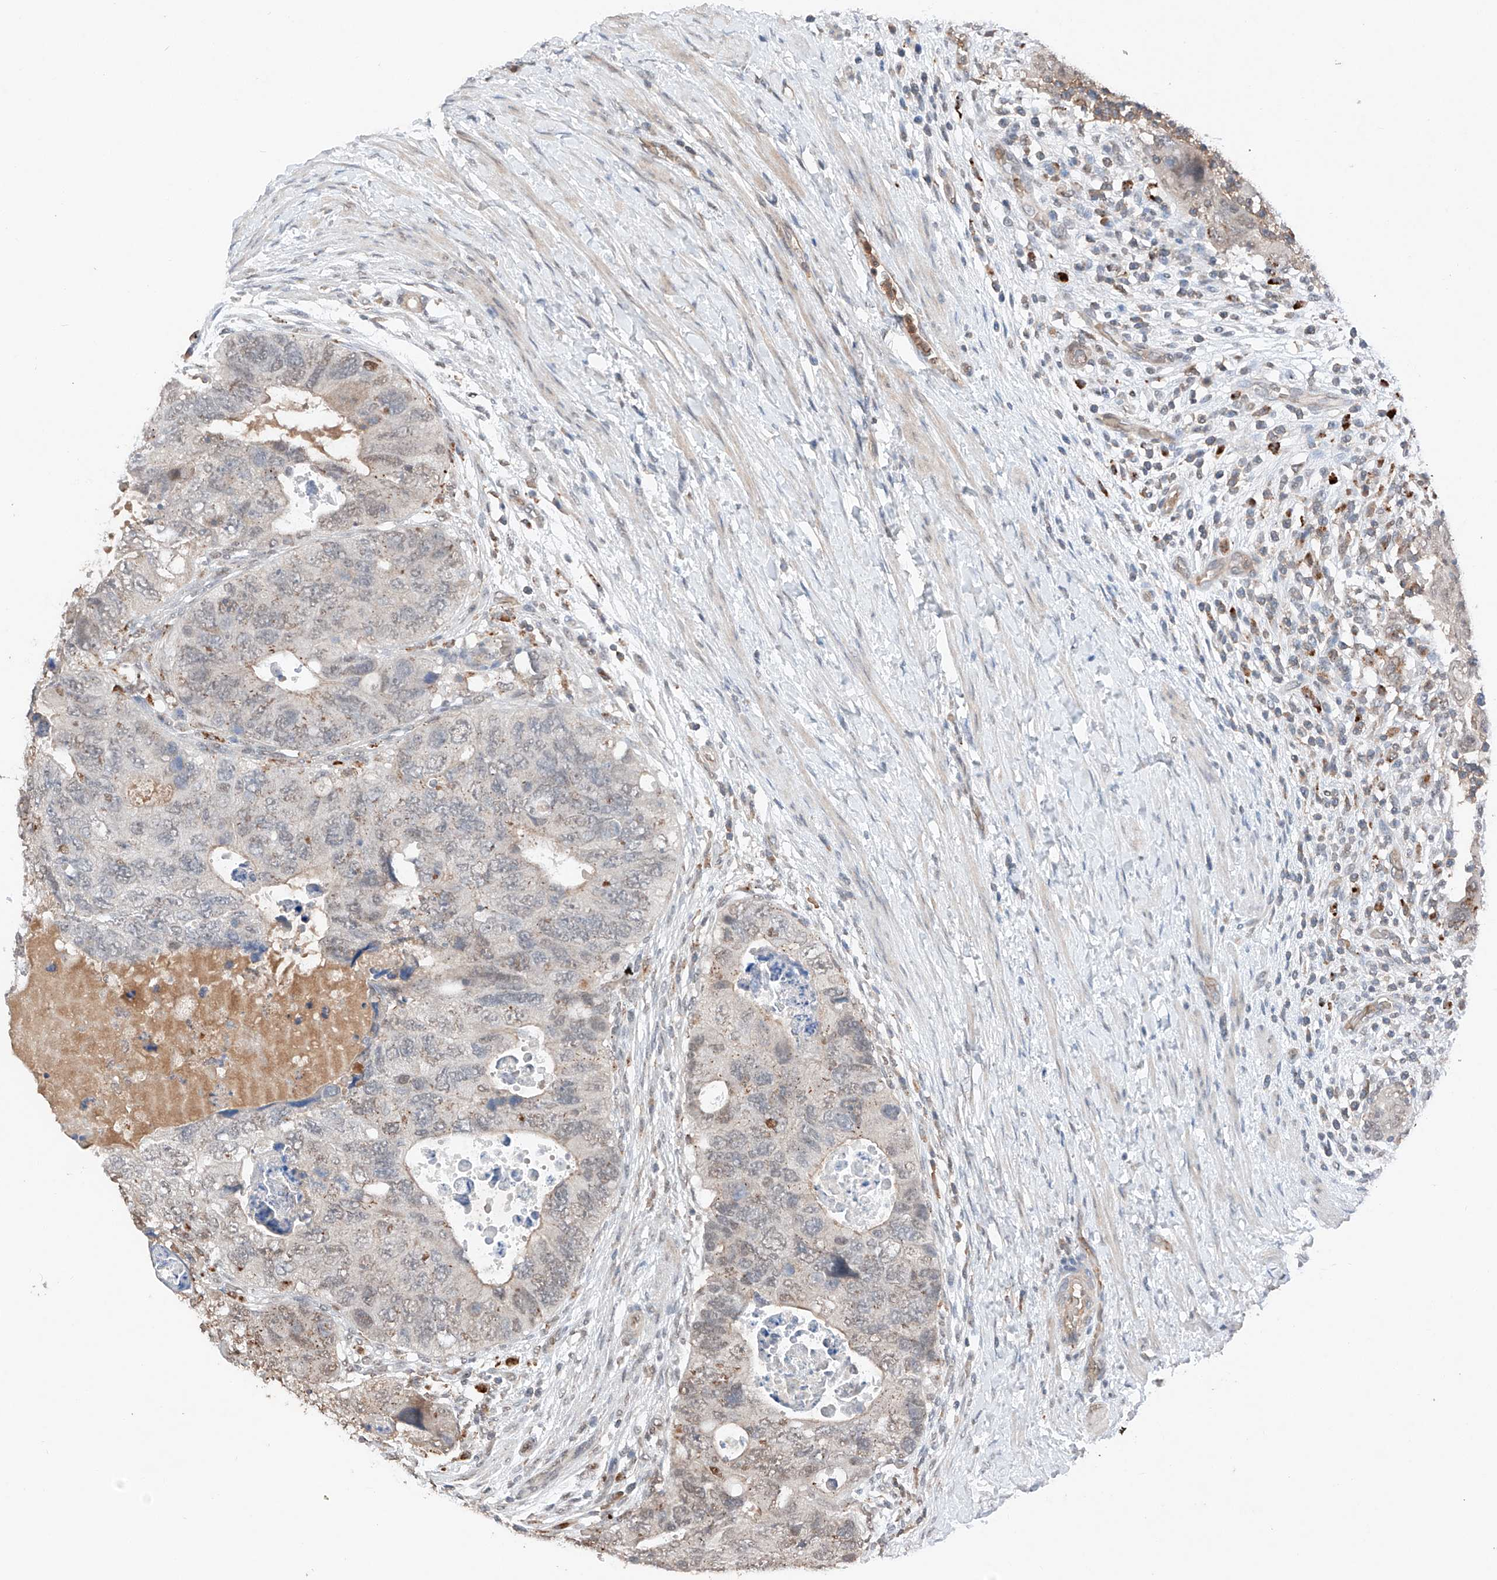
{"staining": {"intensity": "weak", "quantity": "25%-75%", "location": "nuclear"}, "tissue": "colorectal cancer", "cell_type": "Tumor cells", "image_type": "cancer", "snomed": [{"axis": "morphology", "description": "Adenocarcinoma, NOS"}, {"axis": "topography", "description": "Rectum"}], "caption": "Immunohistochemical staining of human colorectal cancer reveals low levels of weak nuclear protein staining in approximately 25%-75% of tumor cells. (DAB (3,3'-diaminobenzidine) IHC, brown staining for protein, blue staining for nuclei).", "gene": "TBX4", "patient": {"sex": "male", "age": 59}}